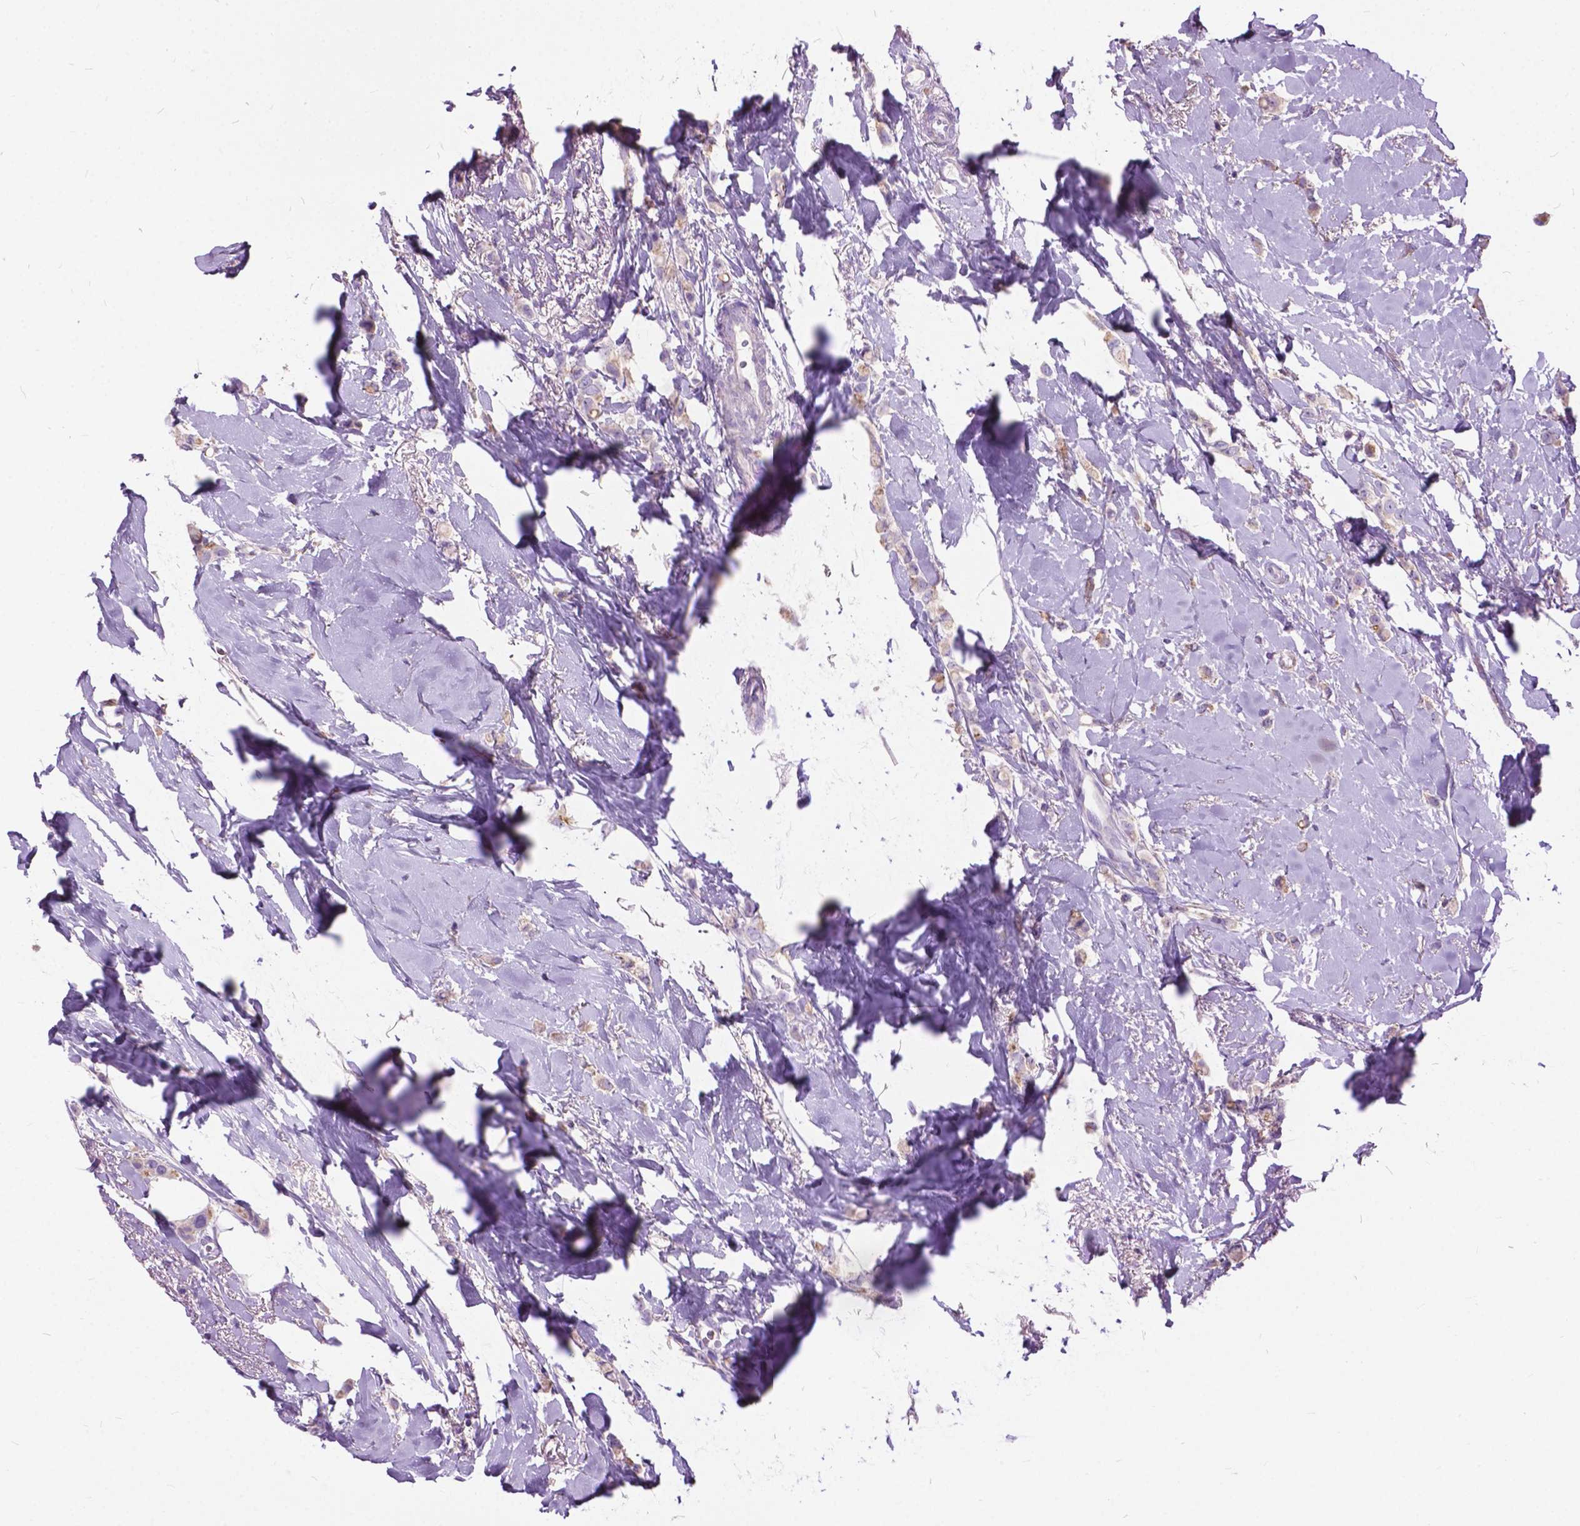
{"staining": {"intensity": "weak", "quantity": "25%-75%", "location": "cytoplasmic/membranous"}, "tissue": "breast cancer", "cell_type": "Tumor cells", "image_type": "cancer", "snomed": [{"axis": "morphology", "description": "Lobular carcinoma"}, {"axis": "topography", "description": "Breast"}], "caption": "Protein staining shows weak cytoplasmic/membranous staining in approximately 25%-75% of tumor cells in breast cancer.", "gene": "PRR35", "patient": {"sex": "female", "age": 66}}